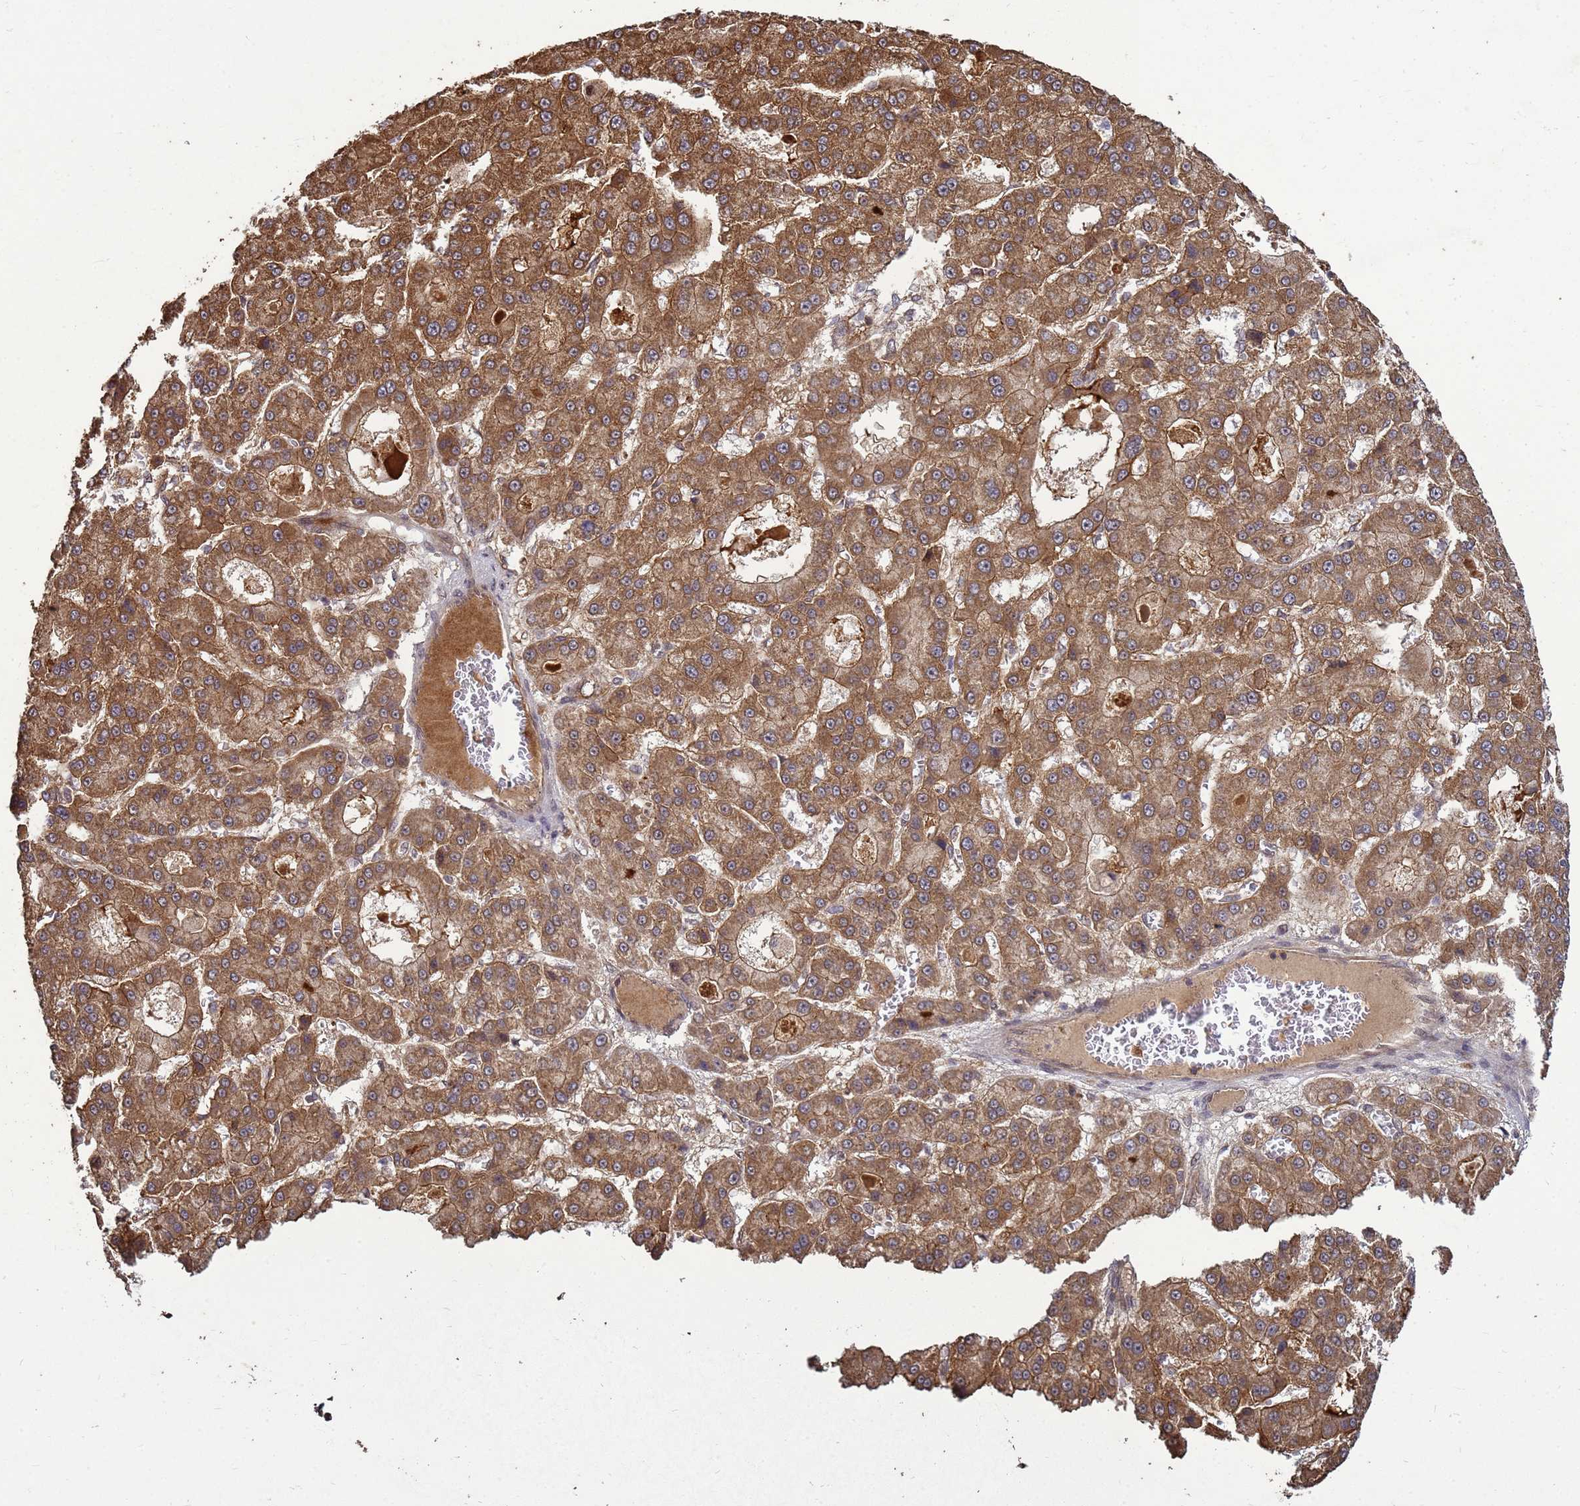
{"staining": {"intensity": "moderate", "quantity": ">75%", "location": "cytoplasmic/membranous"}, "tissue": "liver cancer", "cell_type": "Tumor cells", "image_type": "cancer", "snomed": [{"axis": "morphology", "description": "Carcinoma, Hepatocellular, NOS"}, {"axis": "topography", "description": "Liver"}], "caption": "A high-resolution image shows immunohistochemistry staining of hepatocellular carcinoma (liver), which demonstrates moderate cytoplasmic/membranous staining in approximately >75% of tumor cells.", "gene": "CRBN", "patient": {"sex": "male", "age": 70}}